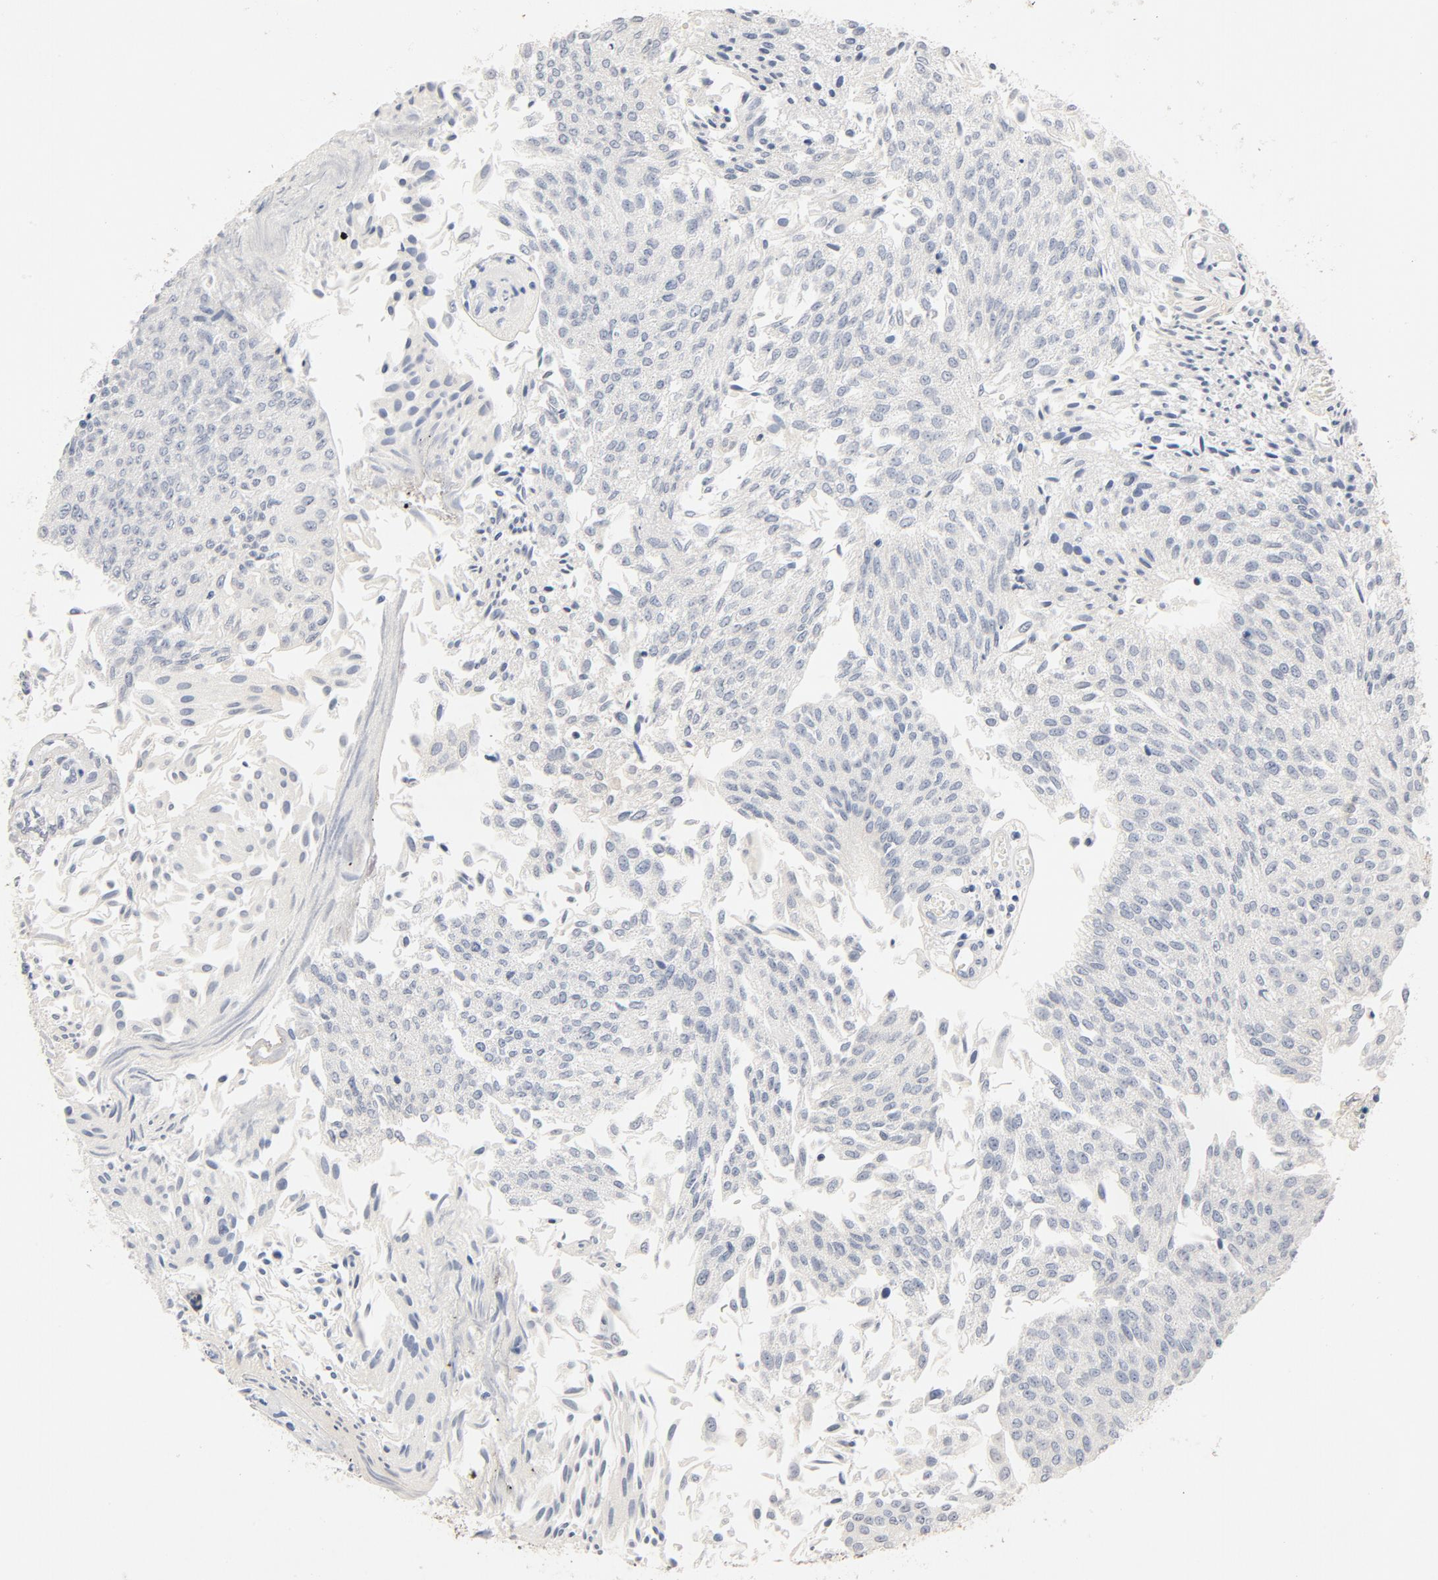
{"staining": {"intensity": "negative", "quantity": "none", "location": "none"}, "tissue": "urothelial cancer", "cell_type": "Tumor cells", "image_type": "cancer", "snomed": [{"axis": "morphology", "description": "Urothelial carcinoma, Low grade"}, {"axis": "topography", "description": "Urinary bladder"}], "caption": "This image is of low-grade urothelial carcinoma stained with immunohistochemistry to label a protein in brown with the nuclei are counter-stained blue. There is no expression in tumor cells.", "gene": "STAT1", "patient": {"sex": "male", "age": 86}}